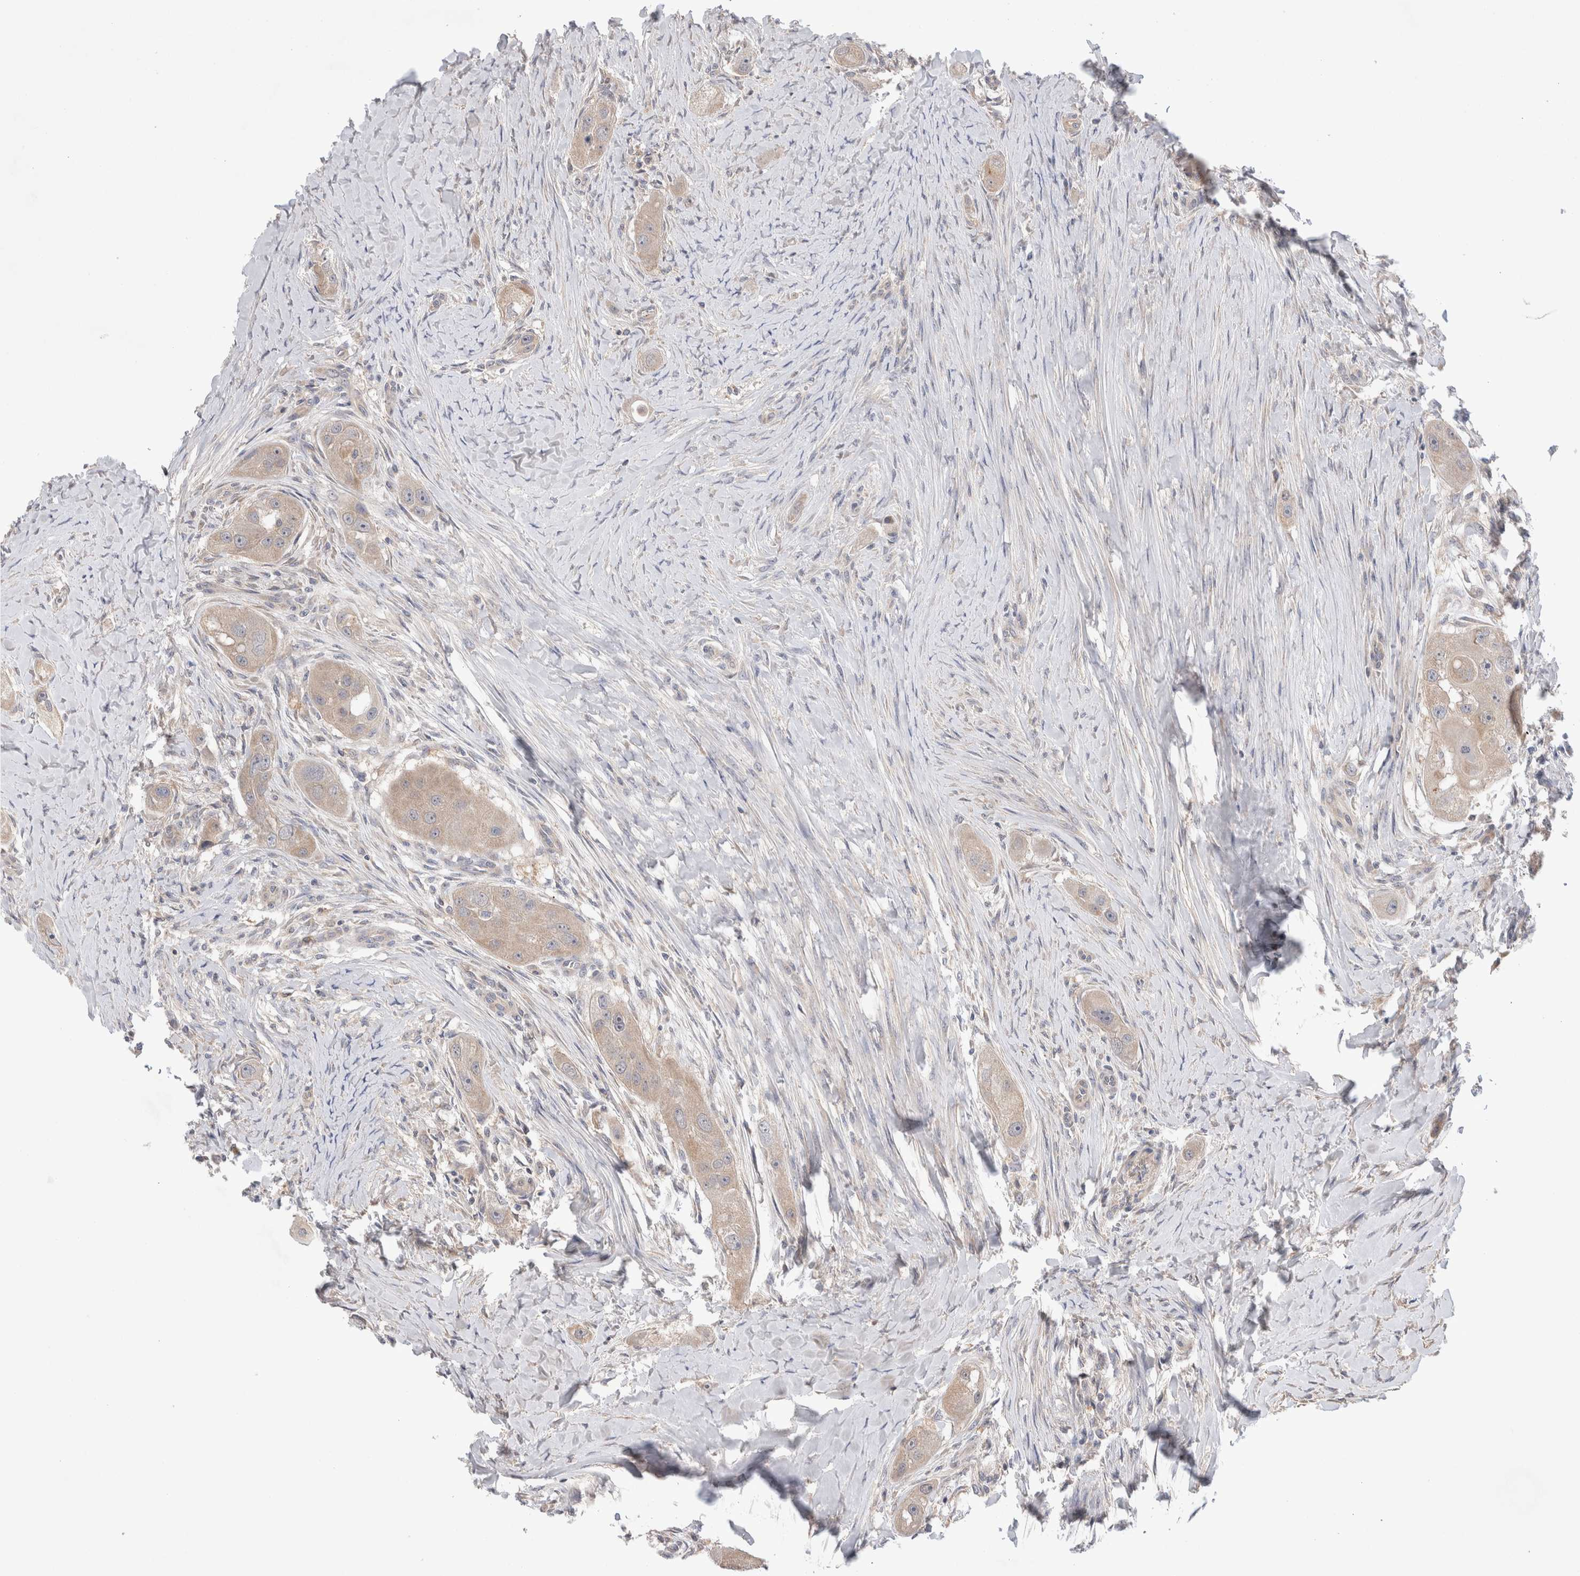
{"staining": {"intensity": "weak", "quantity": ">75%", "location": "cytoplasmic/membranous"}, "tissue": "head and neck cancer", "cell_type": "Tumor cells", "image_type": "cancer", "snomed": [{"axis": "morphology", "description": "Normal tissue, NOS"}, {"axis": "morphology", "description": "Squamous cell carcinoma, NOS"}, {"axis": "topography", "description": "Skeletal muscle"}, {"axis": "topography", "description": "Head-Neck"}], "caption": "Protein staining displays weak cytoplasmic/membranous positivity in approximately >75% of tumor cells in head and neck cancer (squamous cell carcinoma).", "gene": "IFT74", "patient": {"sex": "male", "age": 51}}